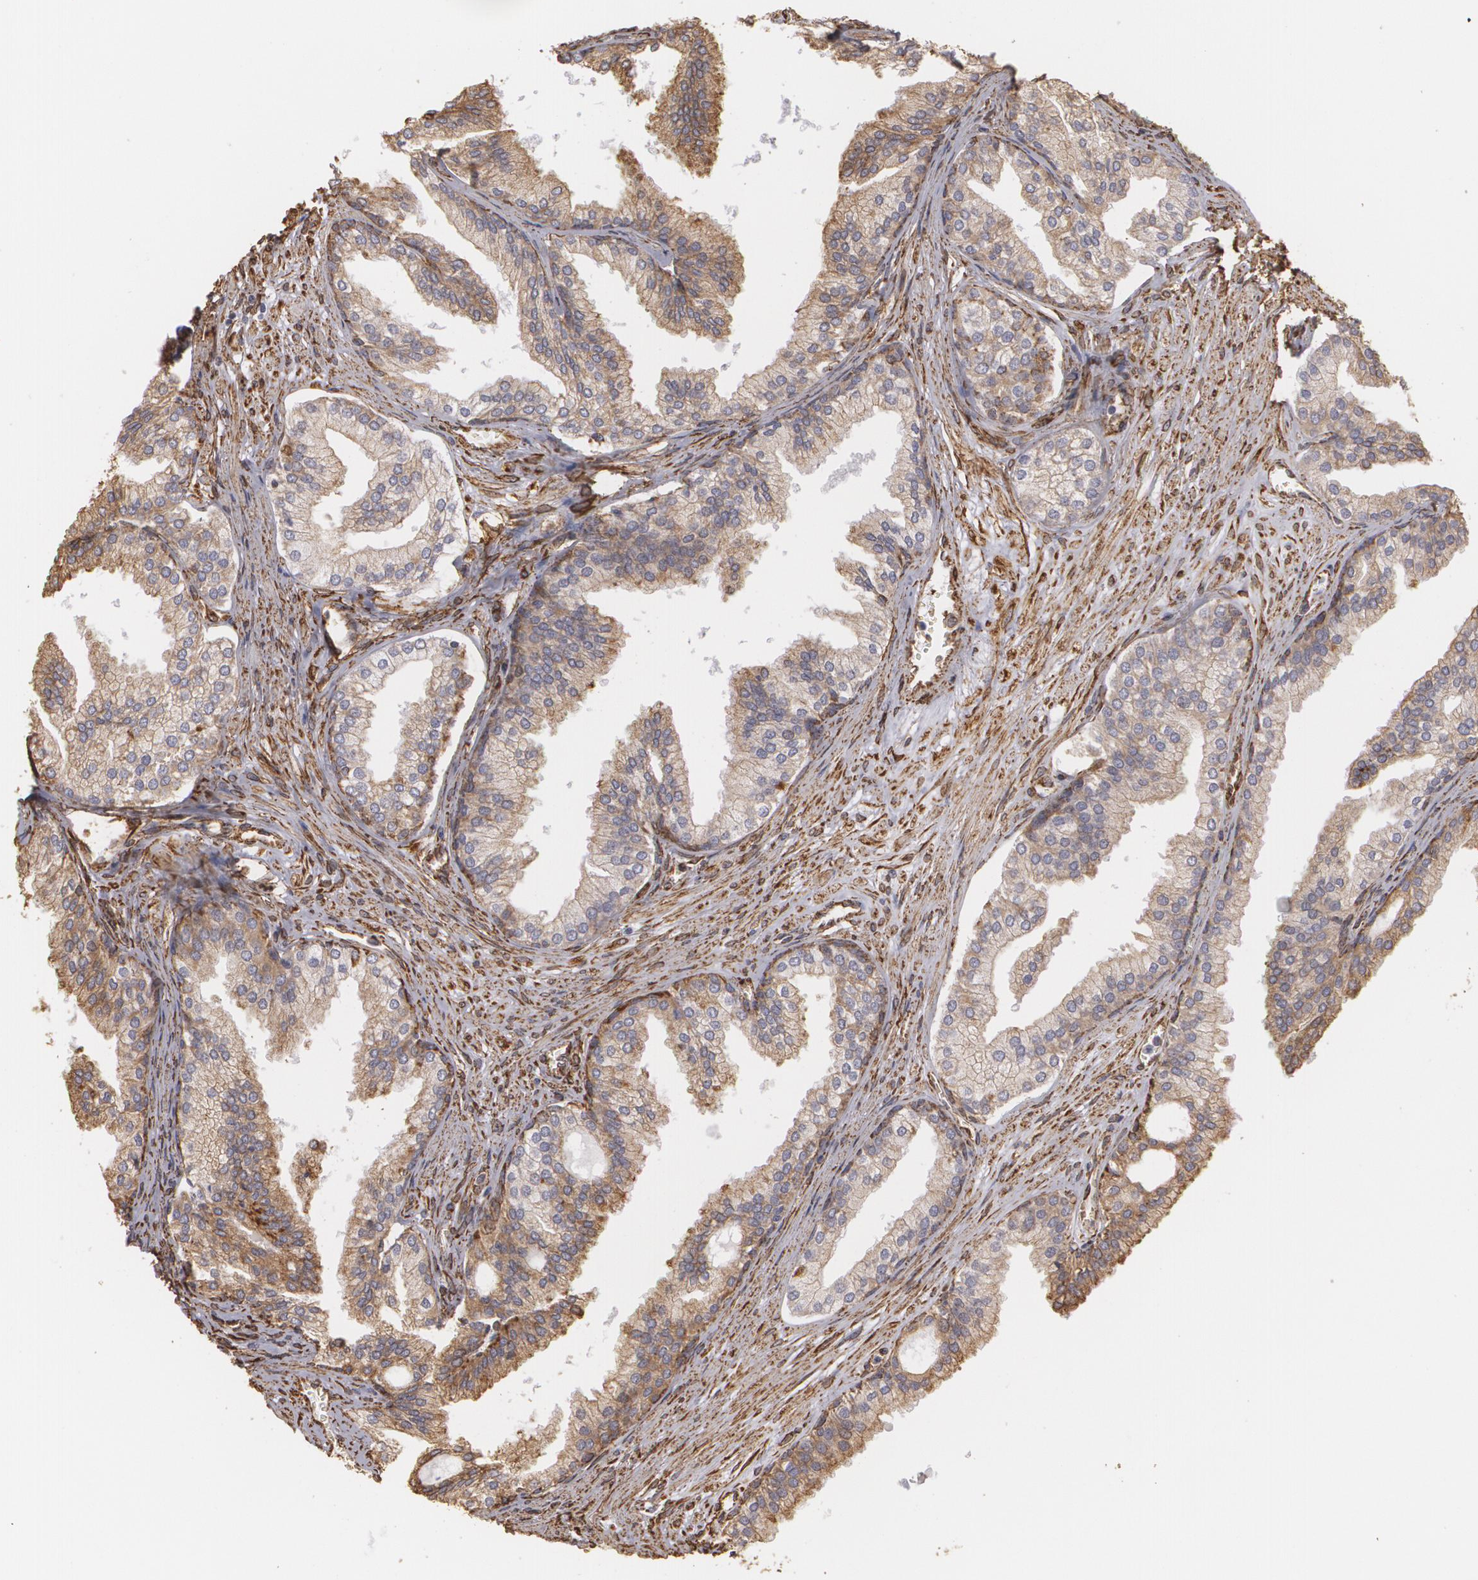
{"staining": {"intensity": "weak", "quantity": ">75%", "location": "cytoplasmic/membranous"}, "tissue": "prostate", "cell_type": "Glandular cells", "image_type": "normal", "snomed": [{"axis": "morphology", "description": "Normal tissue, NOS"}, {"axis": "topography", "description": "Prostate"}], "caption": "High-power microscopy captured an immunohistochemistry image of normal prostate, revealing weak cytoplasmic/membranous staining in approximately >75% of glandular cells.", "gene": "CYB5R3", "patient": {"sex": "male", "age": 68}}